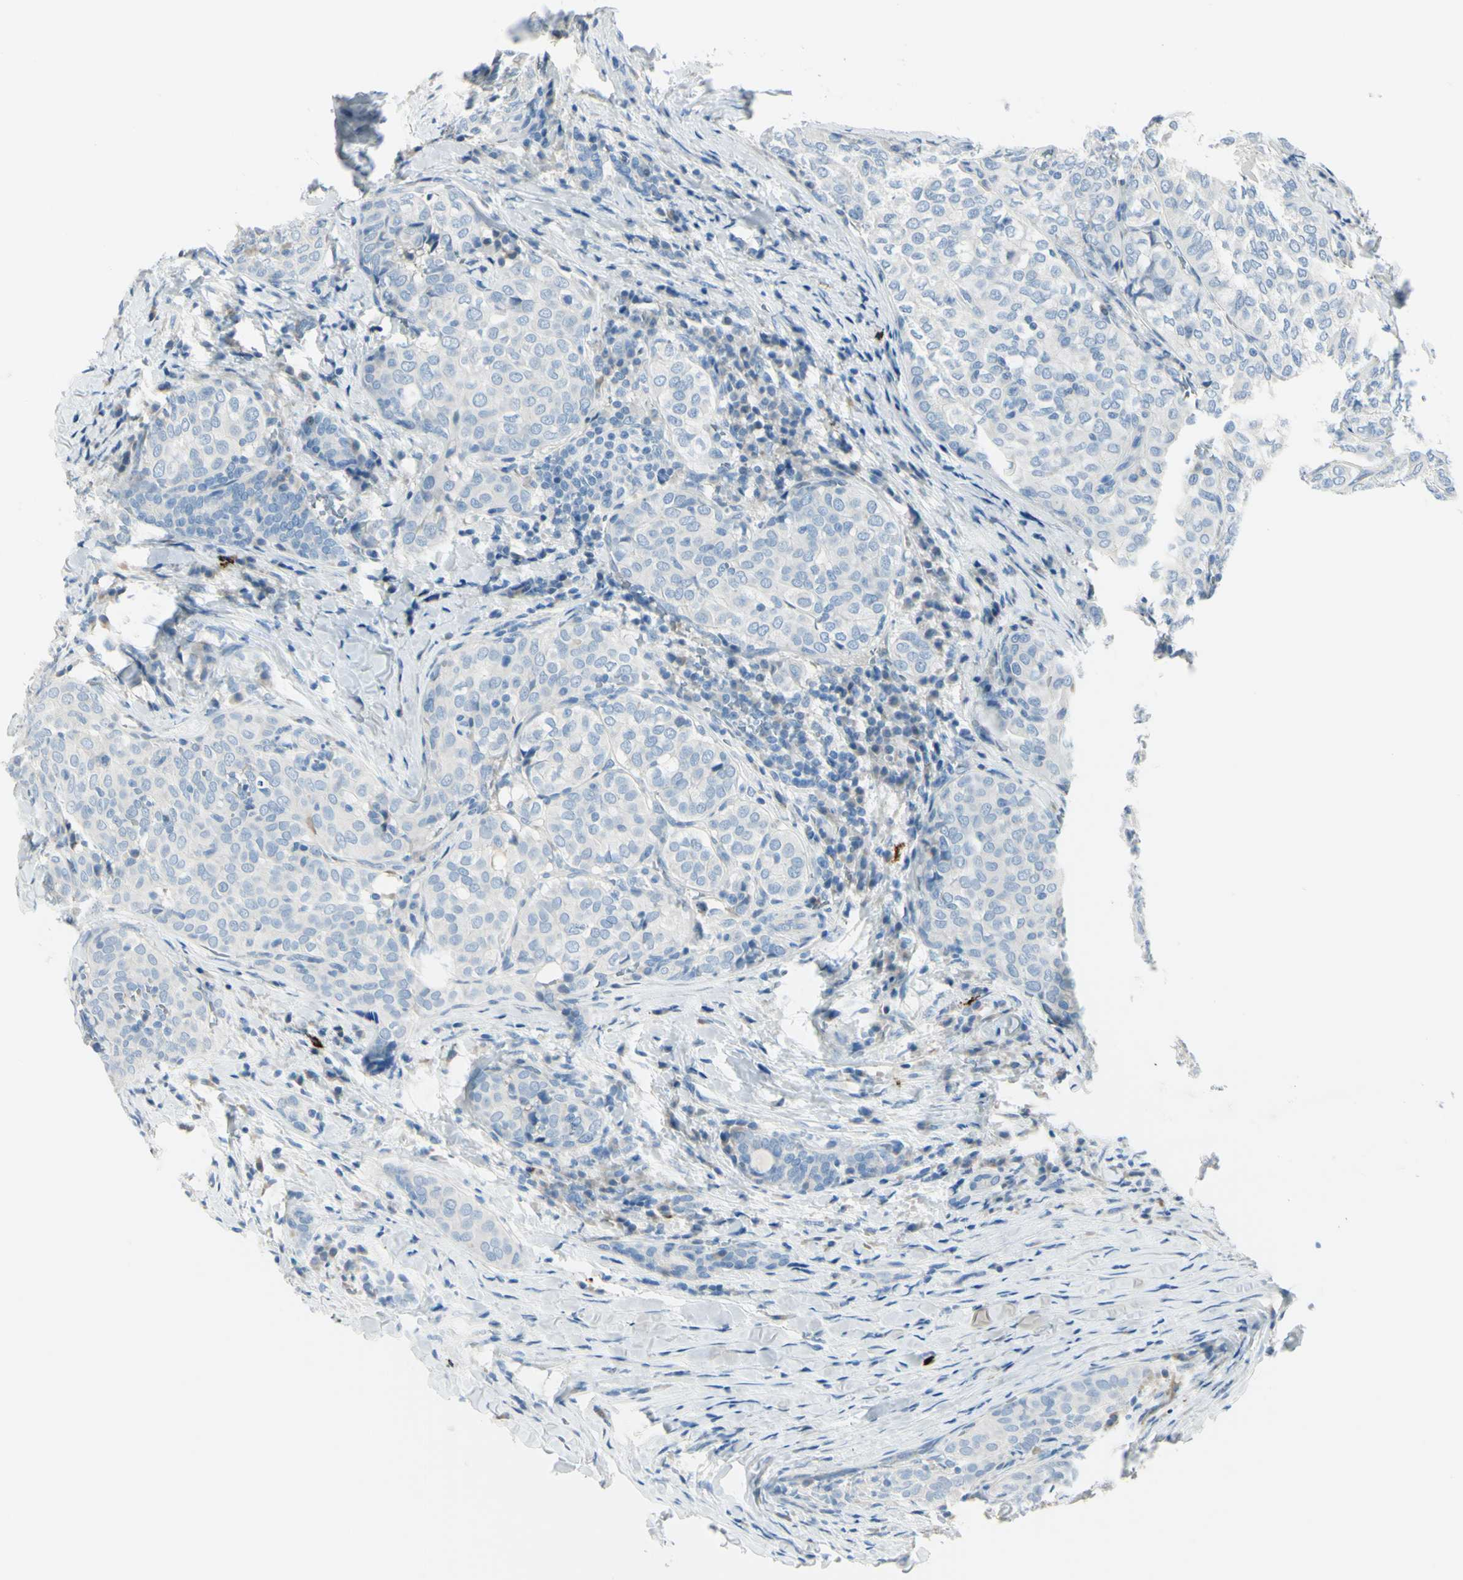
{"staining": {"intensity": "negative", "quantity": "none", "location": "none"}, "tissue": "thyroid cancer", "cell_type": "Tumor cells", "image_type": "cancer", "snomed": [{"axis": "morphology", "description": "Normal tissue, NOS"}, {"axis": "morphology", "description": "Papillary adenocarcinoma, NOS"}, {"axis": "topography", "description": "Thyroid gland"}], "caption": "The micrograph exhibits no staining of tumor cells in thyroid cancer (papillary adenocarcinoma).", "gene": "DLG4", "patient": {"sex": "female", "age": 30}}